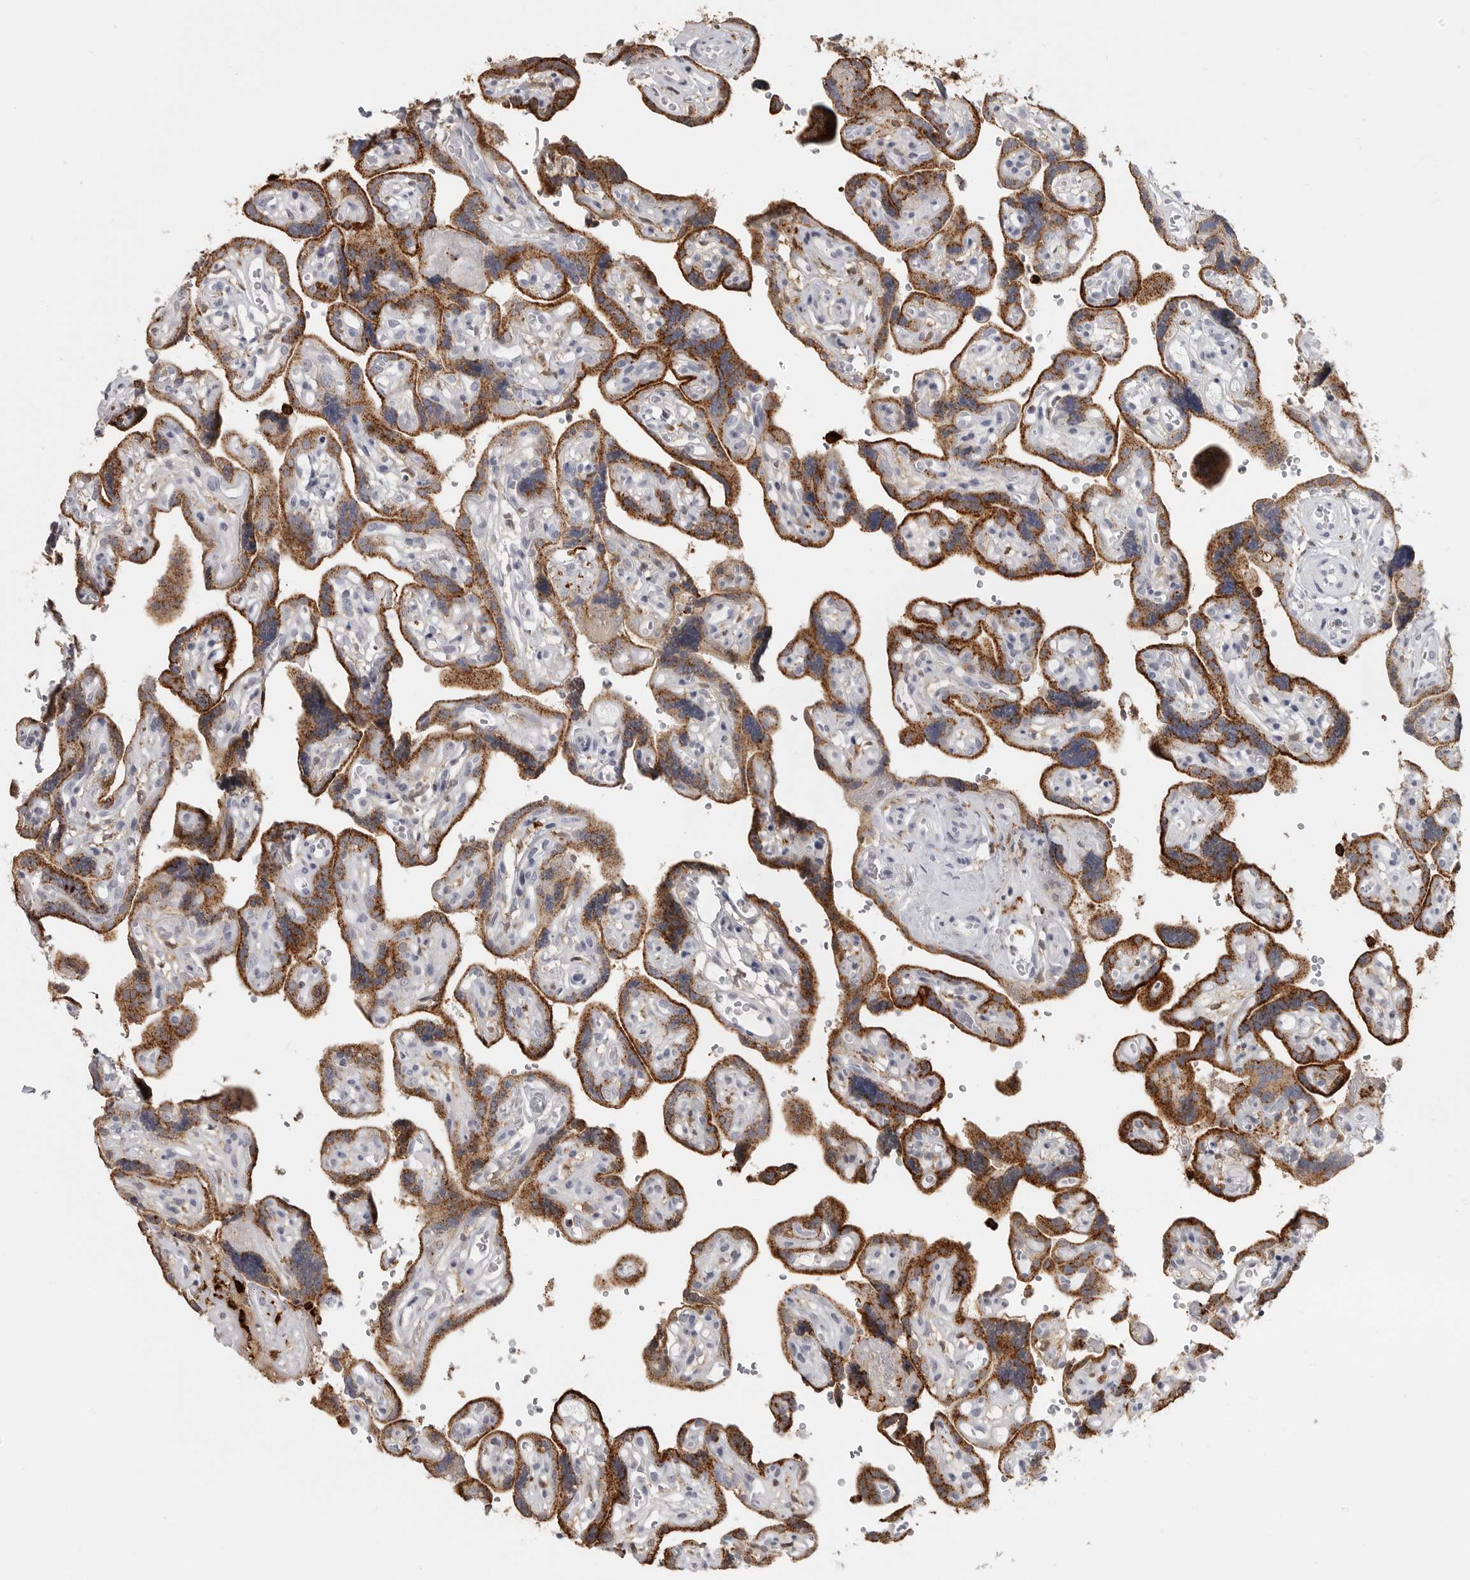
{"staining": {"intensity": "strong", "quantity": "25%-75%", "location": "cytoplasmic/membranous"}, "tissue": "placenta", "cell_type": "Decidual cells", "image_type": "normal", "snomed": [{"axis": "morphology", "description": "Normal tissue, NOS"}, {"axis": "topography", "description": "Placenta"}], "caption": "This is an image of immunohistochemistry (IHC) staining of unremarkable placenta, which shows strong positivity in the cytoplasmic/membranous of decidual cells.", "gene": "IFI30", "patient": {"sex": "female", "age": 30}}